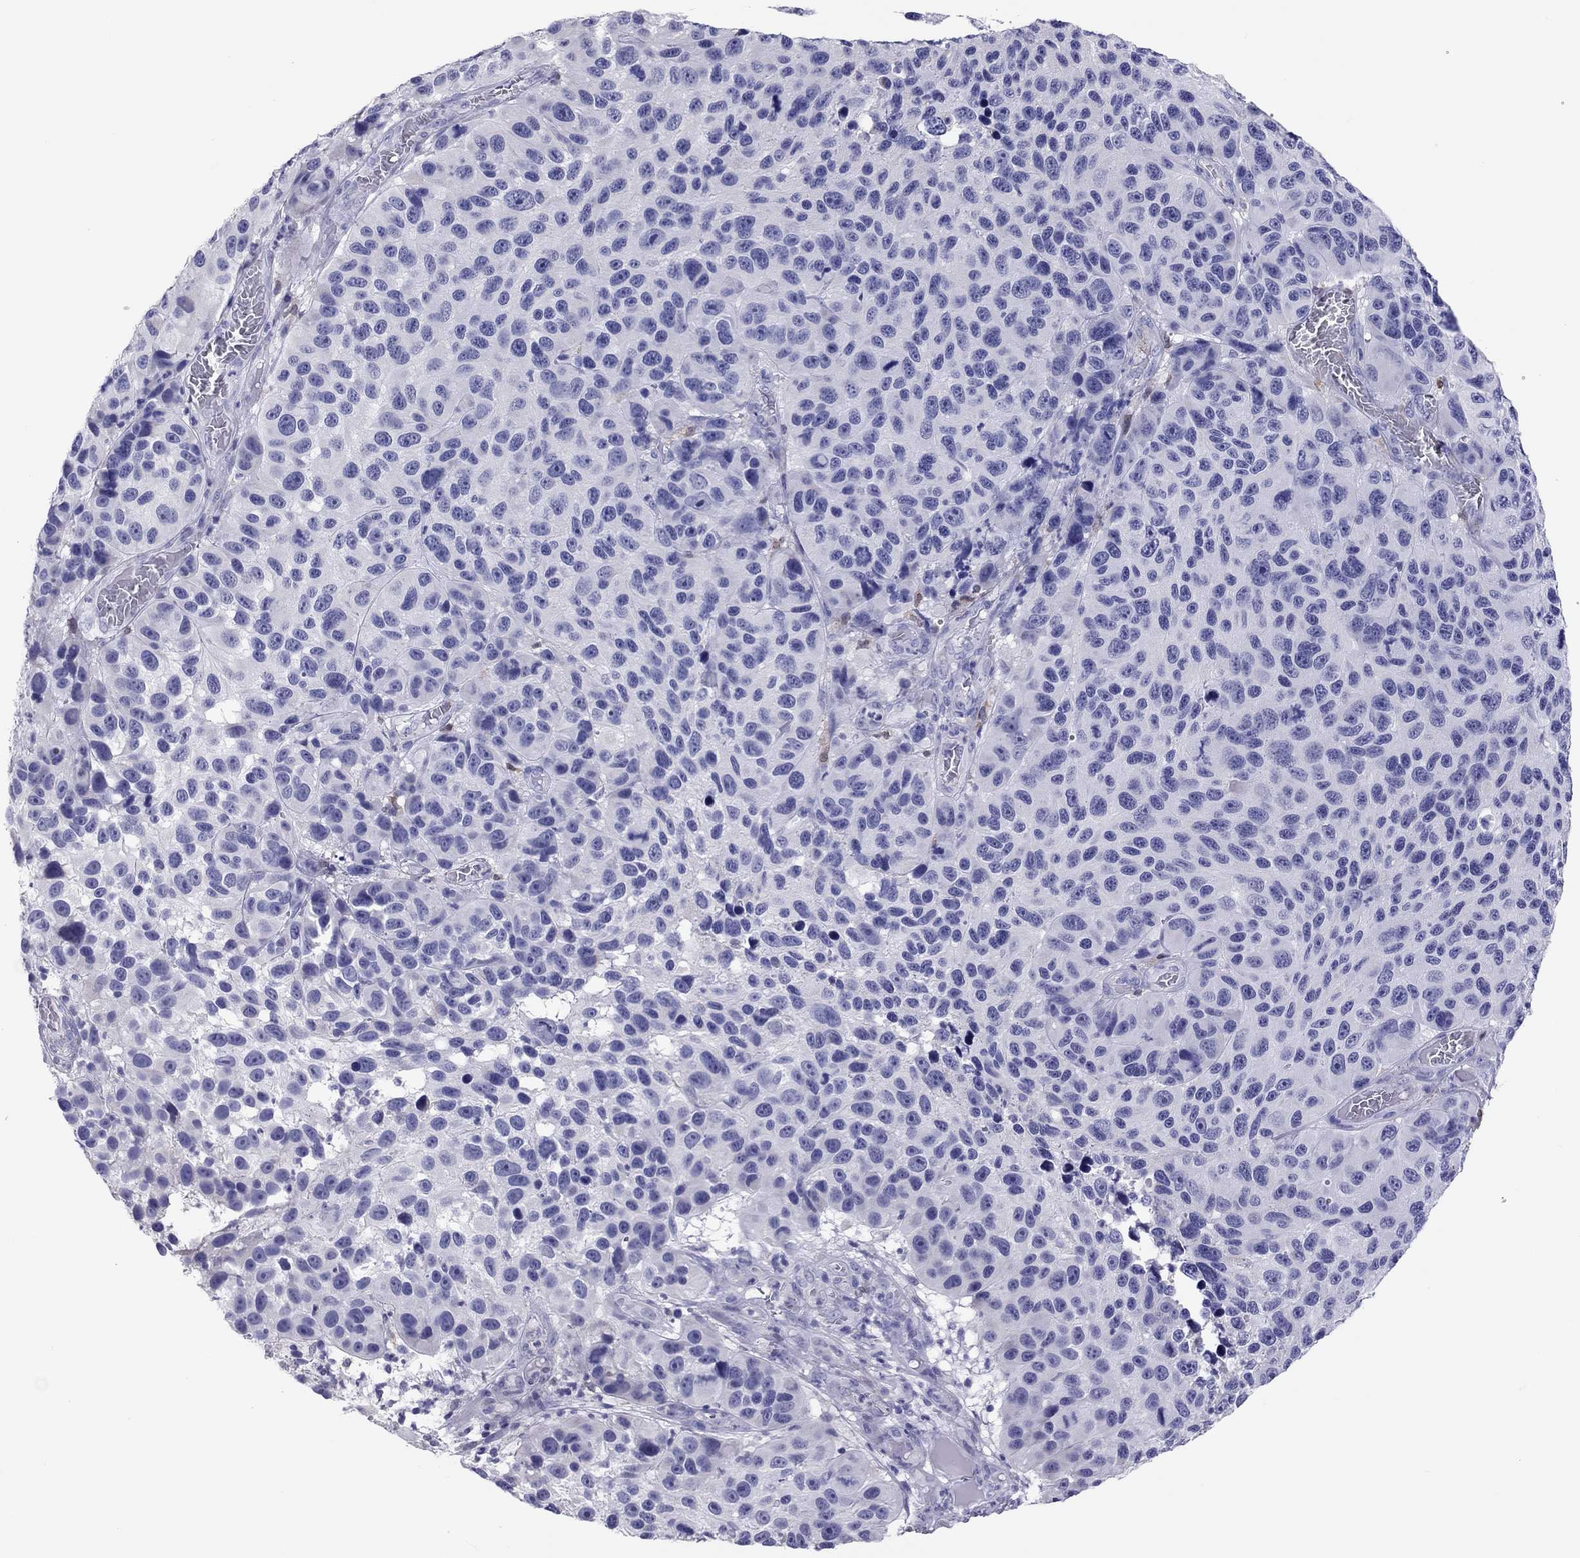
{"staining": {"intensity": "negative", "quantity": "none", "location": "none"}, "tissue": "melanoma", "cell_type": "Tumor cells", "image_type": "cancer", "snomed": [{"axis": "morphology", "description": "Malignant melanoma, NOS"}, {"axis": "topography", "description": "Skin"}], "caption": "There is no significant expression in tumor cells of malignant melanoma.", "gene": "ADORA2A", "patient": {"sex": "male", "age": 53}}